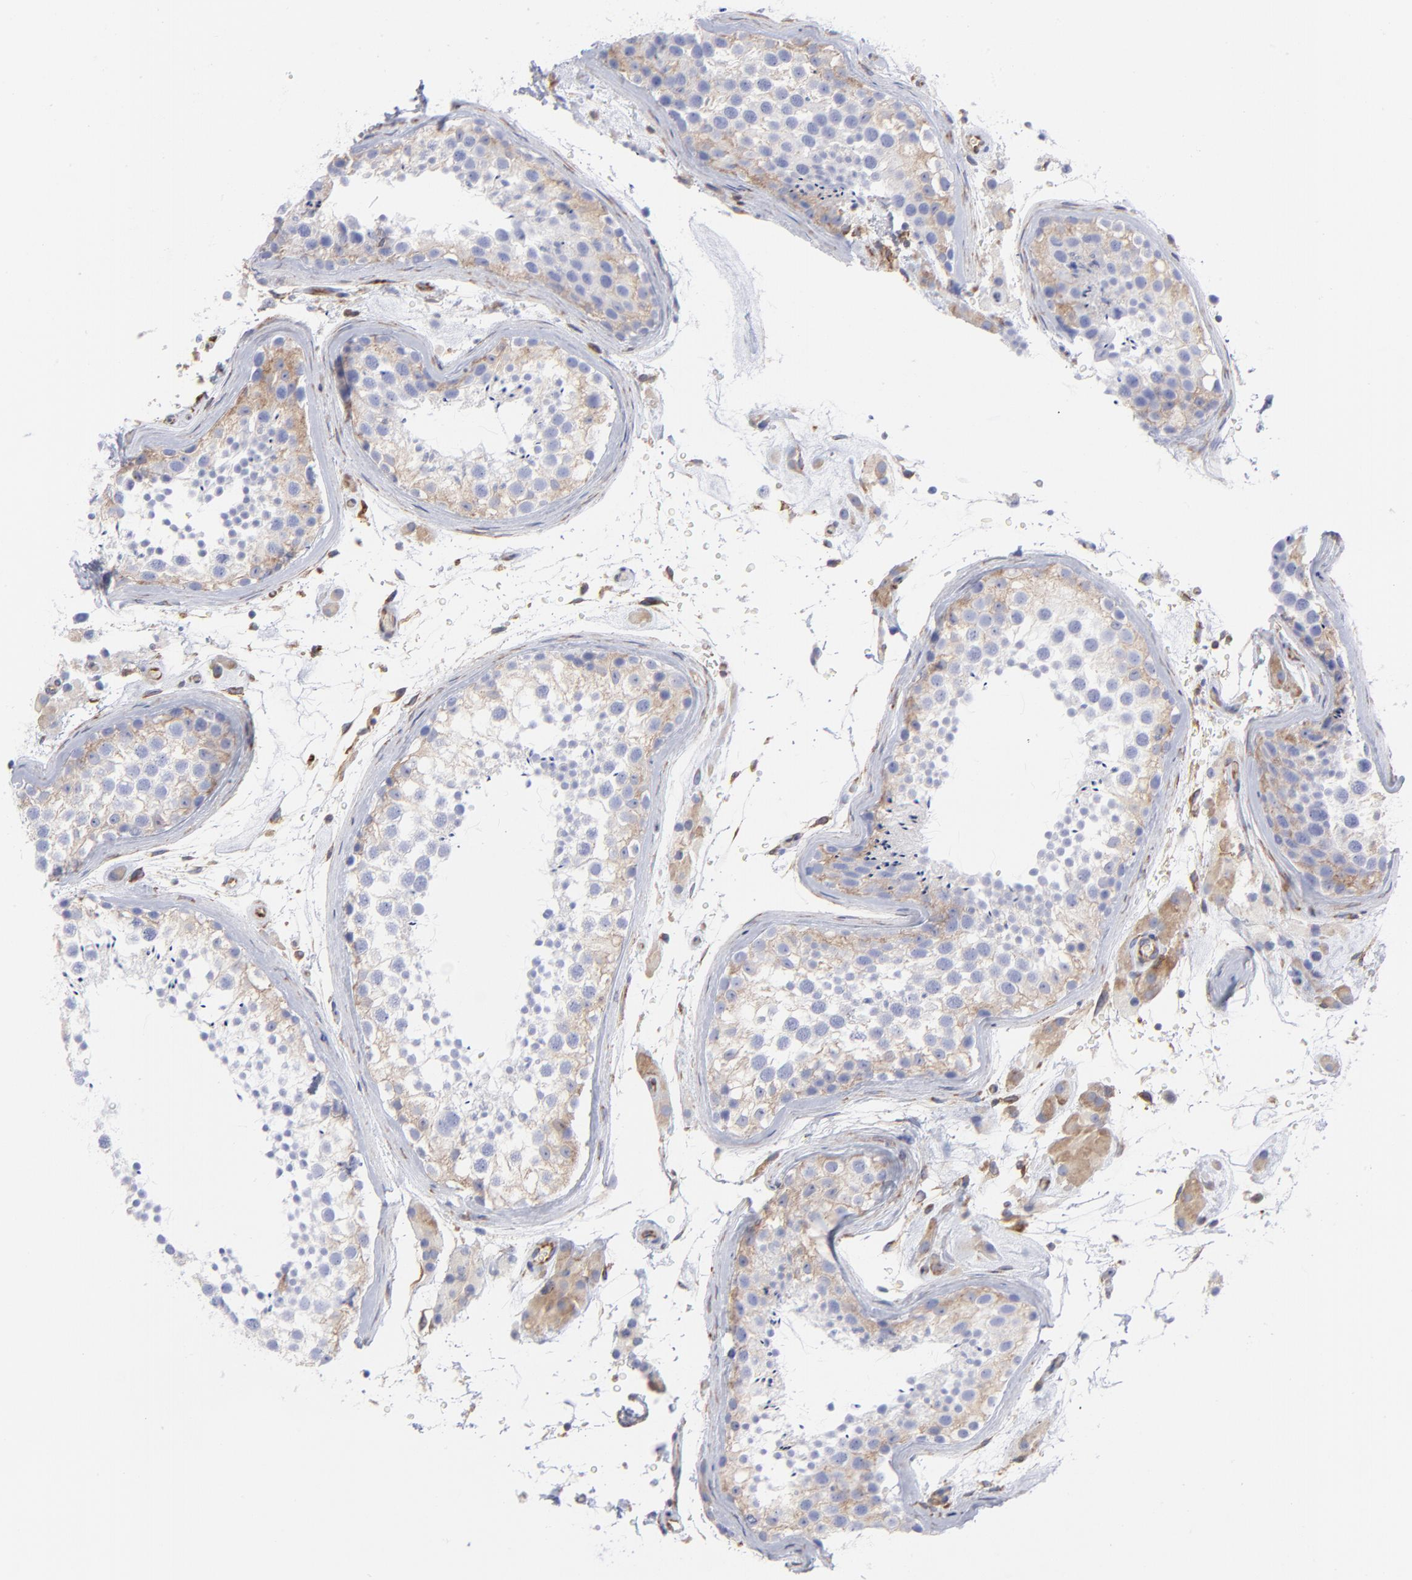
{"staining": {"intensity": "weak", "quantity": "25%-75%", "location": "cytoplasmic/membranous"}, "tissue": "testis", "cell_type": "Cells in seminiferous ducts", "image_type": "normal", "snomed": [{"axis": "morphology", "description": "Normal tissue, NOS"}, {"axis": "topography", "description": "Testis"}], "caption": "Protein positivity by immunohistochemistry exhibits weak cytoplasmic/membranous expression in about 25%-75% of cells in seminiferous ducts in normal testis. (DAB (3,3'-diaminobenzidine) IHC, brown staining for protein, blue staining for nuclei).", "gene": "EIF2AK2", "patient": {"sex": "male", "age": 46}}